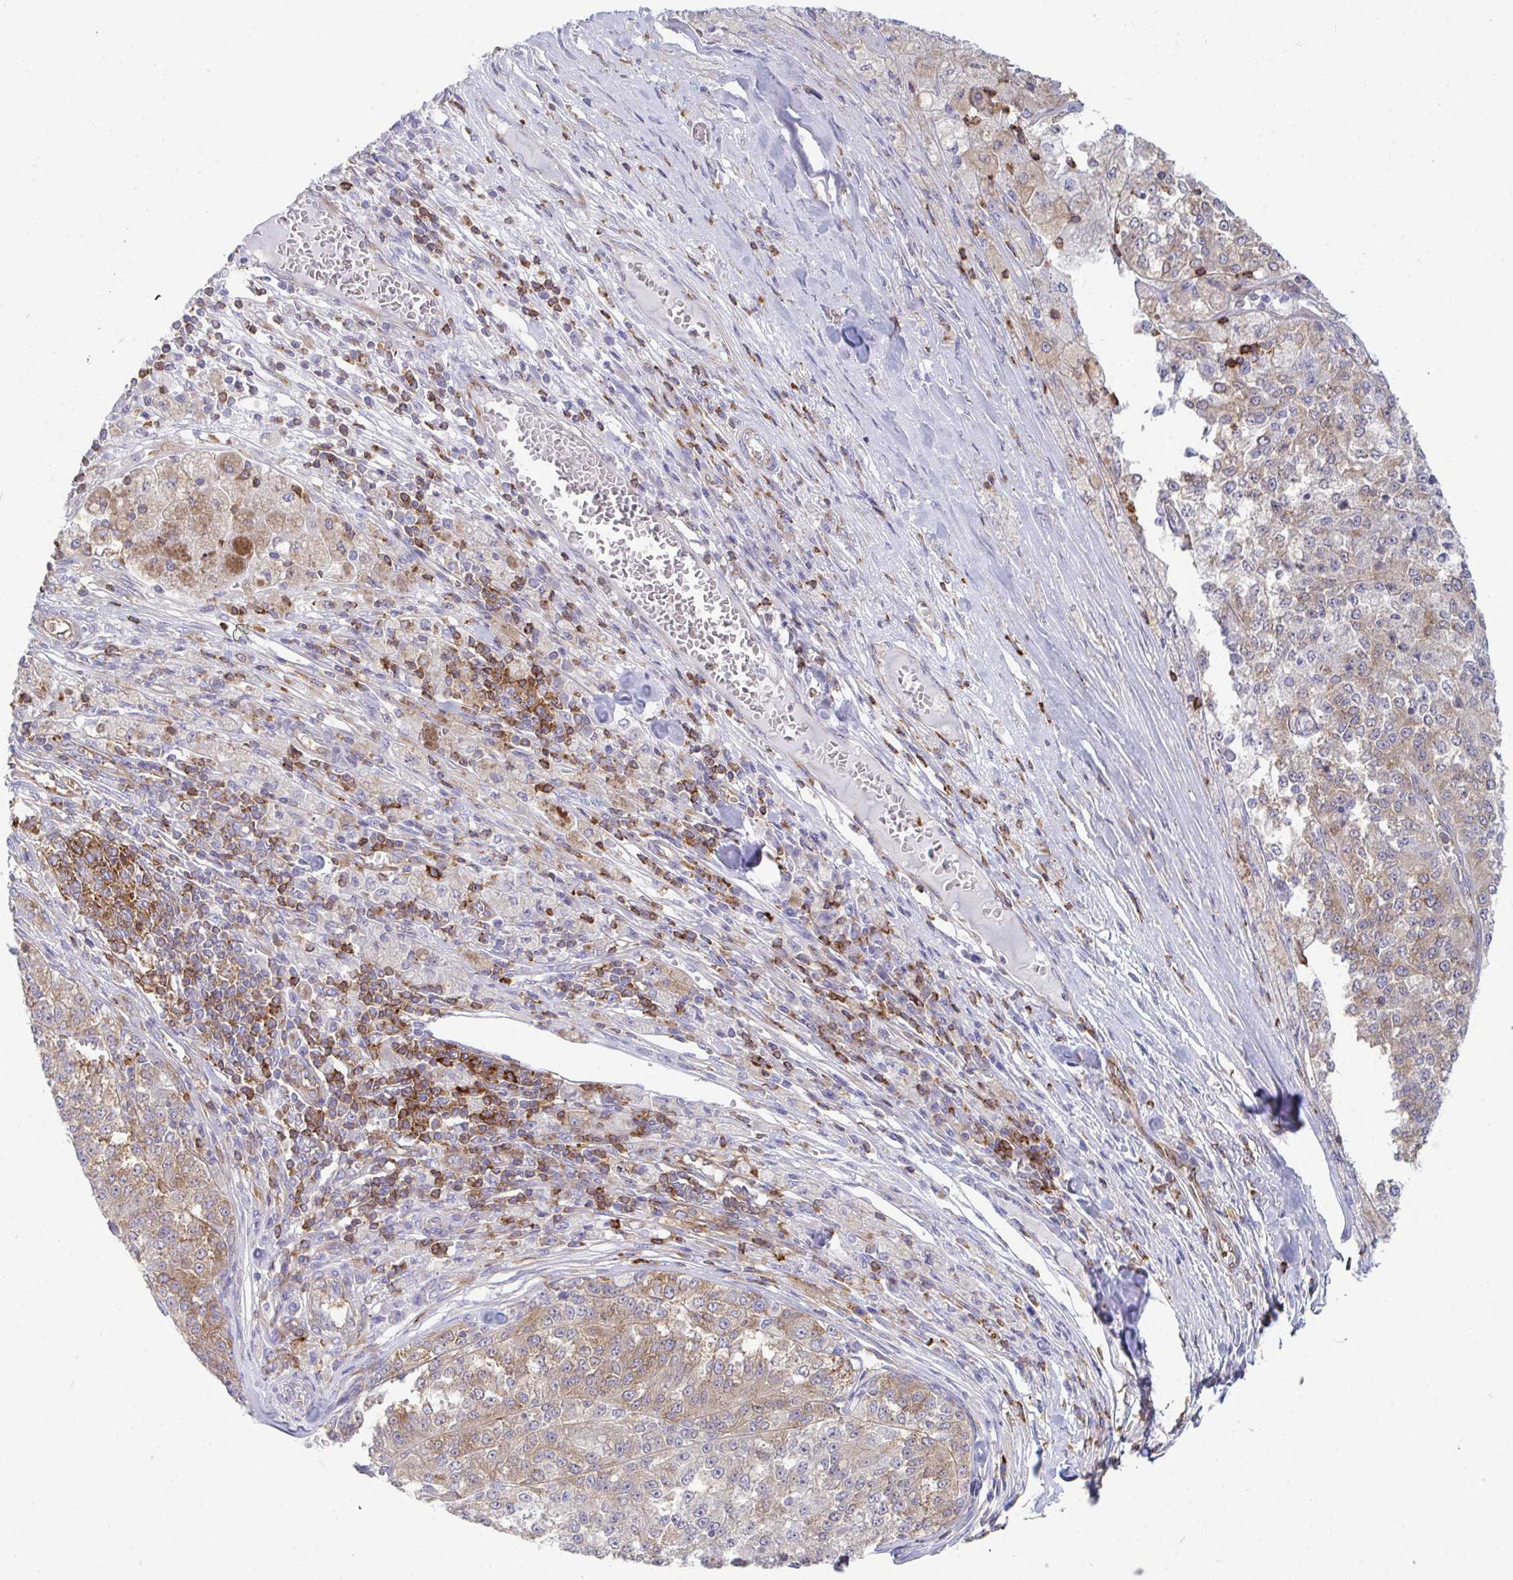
{"staining": {"intensity": "weak", "quantity": "25%-75%", "location": "cytoplasmic/membranous"}, "tissue": "melanoma", "cell_type": "Tumor cells", "image_type": "cancer", "snomed": [{"axis": "morphology", "description": "Malignant melanoma, Metastatic site"}, {"axis": "topography", "description": "Lymph node"}], "caption": "Melanoma stained for a protein (brown) displays weak cytoplasmic/membranous positive positivity in about 25%-75% of tumor cells.", "gene": "WNK1", "patient": {"sex": "female", "age": 64}}